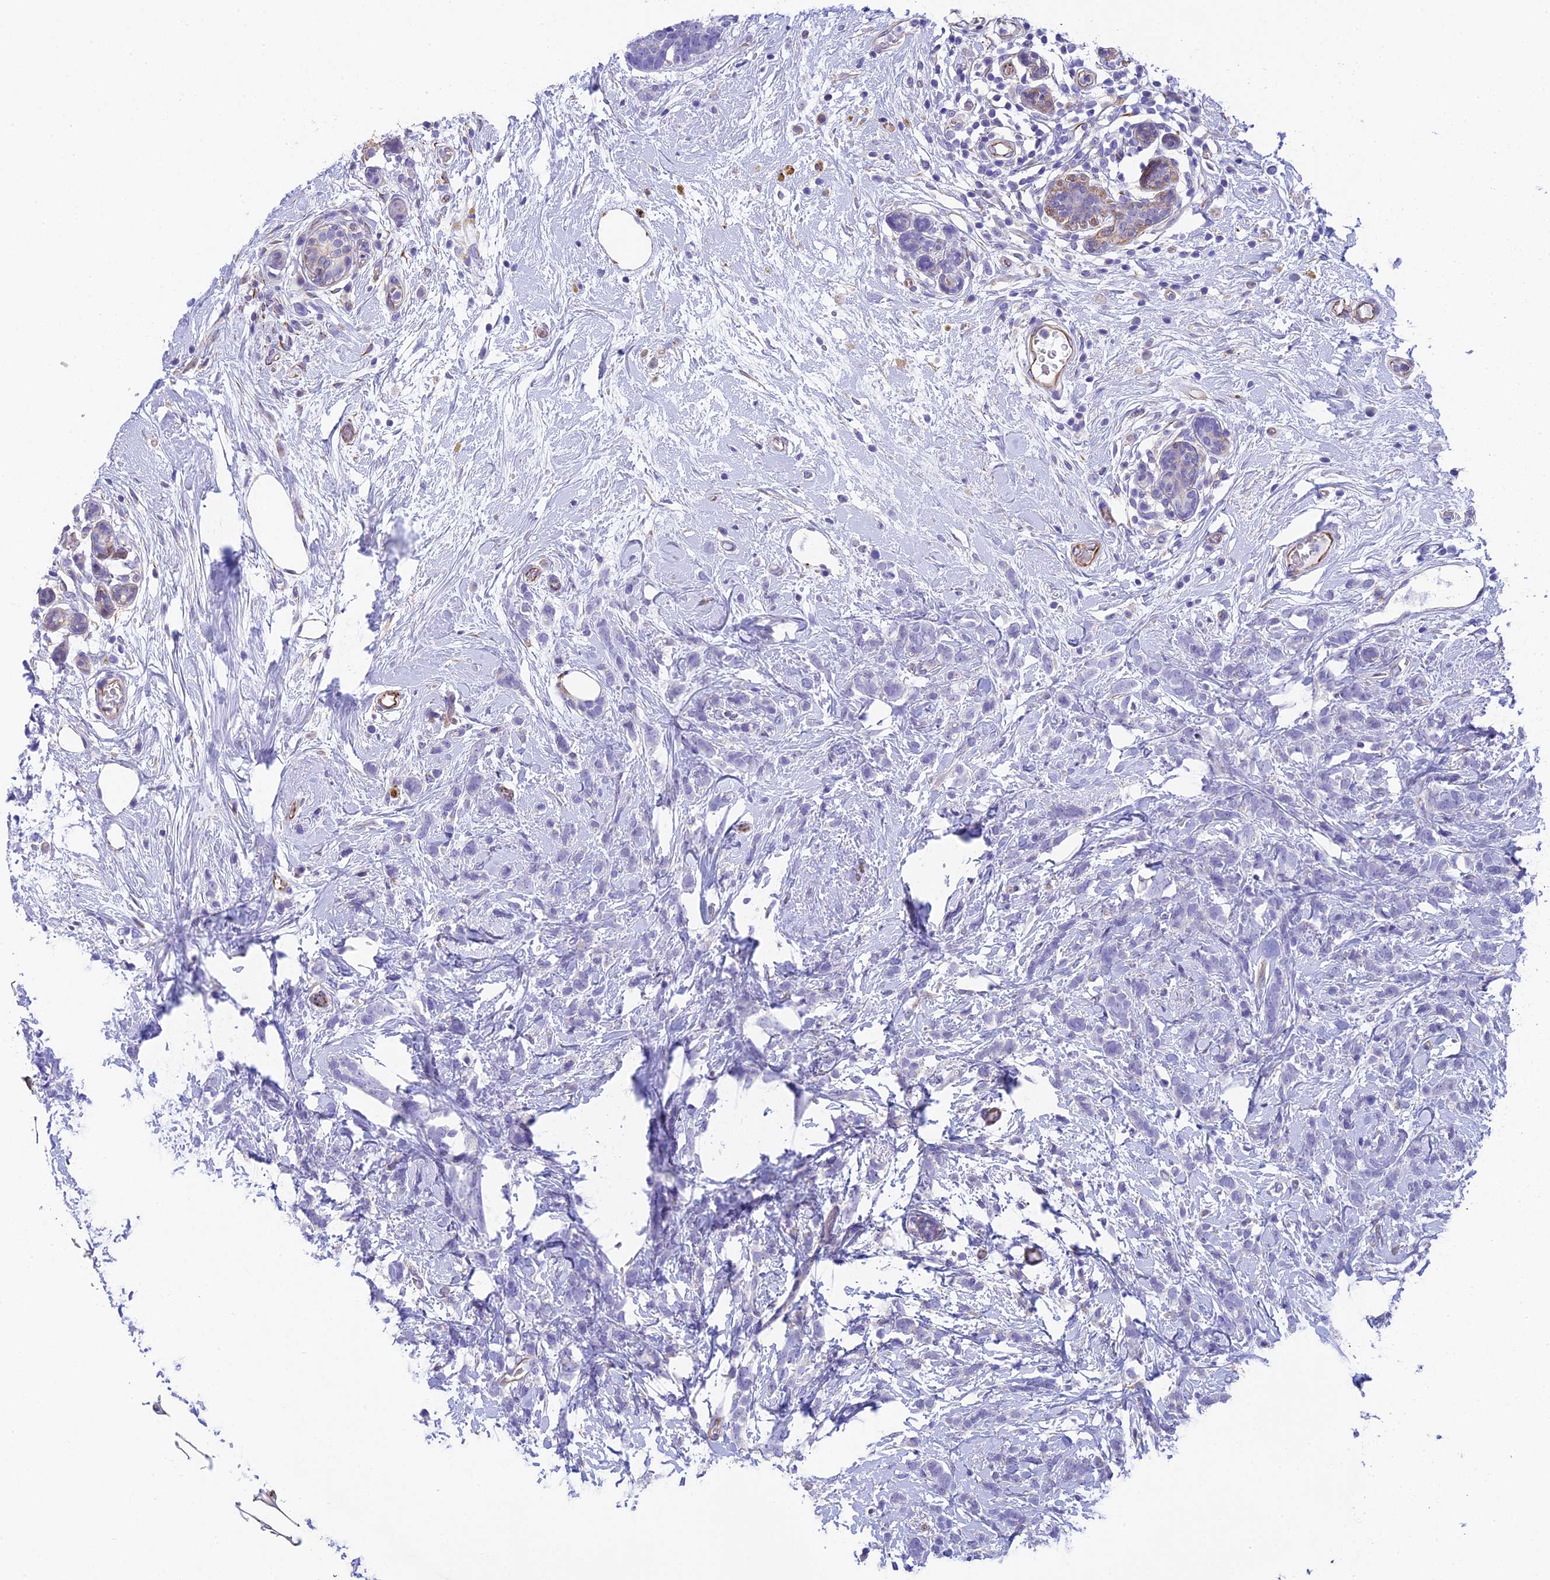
{"staining": {"intensity": "negative", "quantity": "none", "location": "none"}, "tissue": "breast cancer", "cell_type": "Tumor cells", "image_type": "cancer", "snomed": [{"axis": "morphology", "description": "Lobular carcinoma"}, {"axis": "topography", "description": "Breast"}], "caption": "This is a photomicrograph of immunohistochemistry staining of breast lobular carcinoma, which shows no staining in tumor cells. (DAB (3,3'-diaminobenzidine) IHC, high magnification).", "gene": "TACSTD2", "patient": {"sex": "female", "age": 58}}